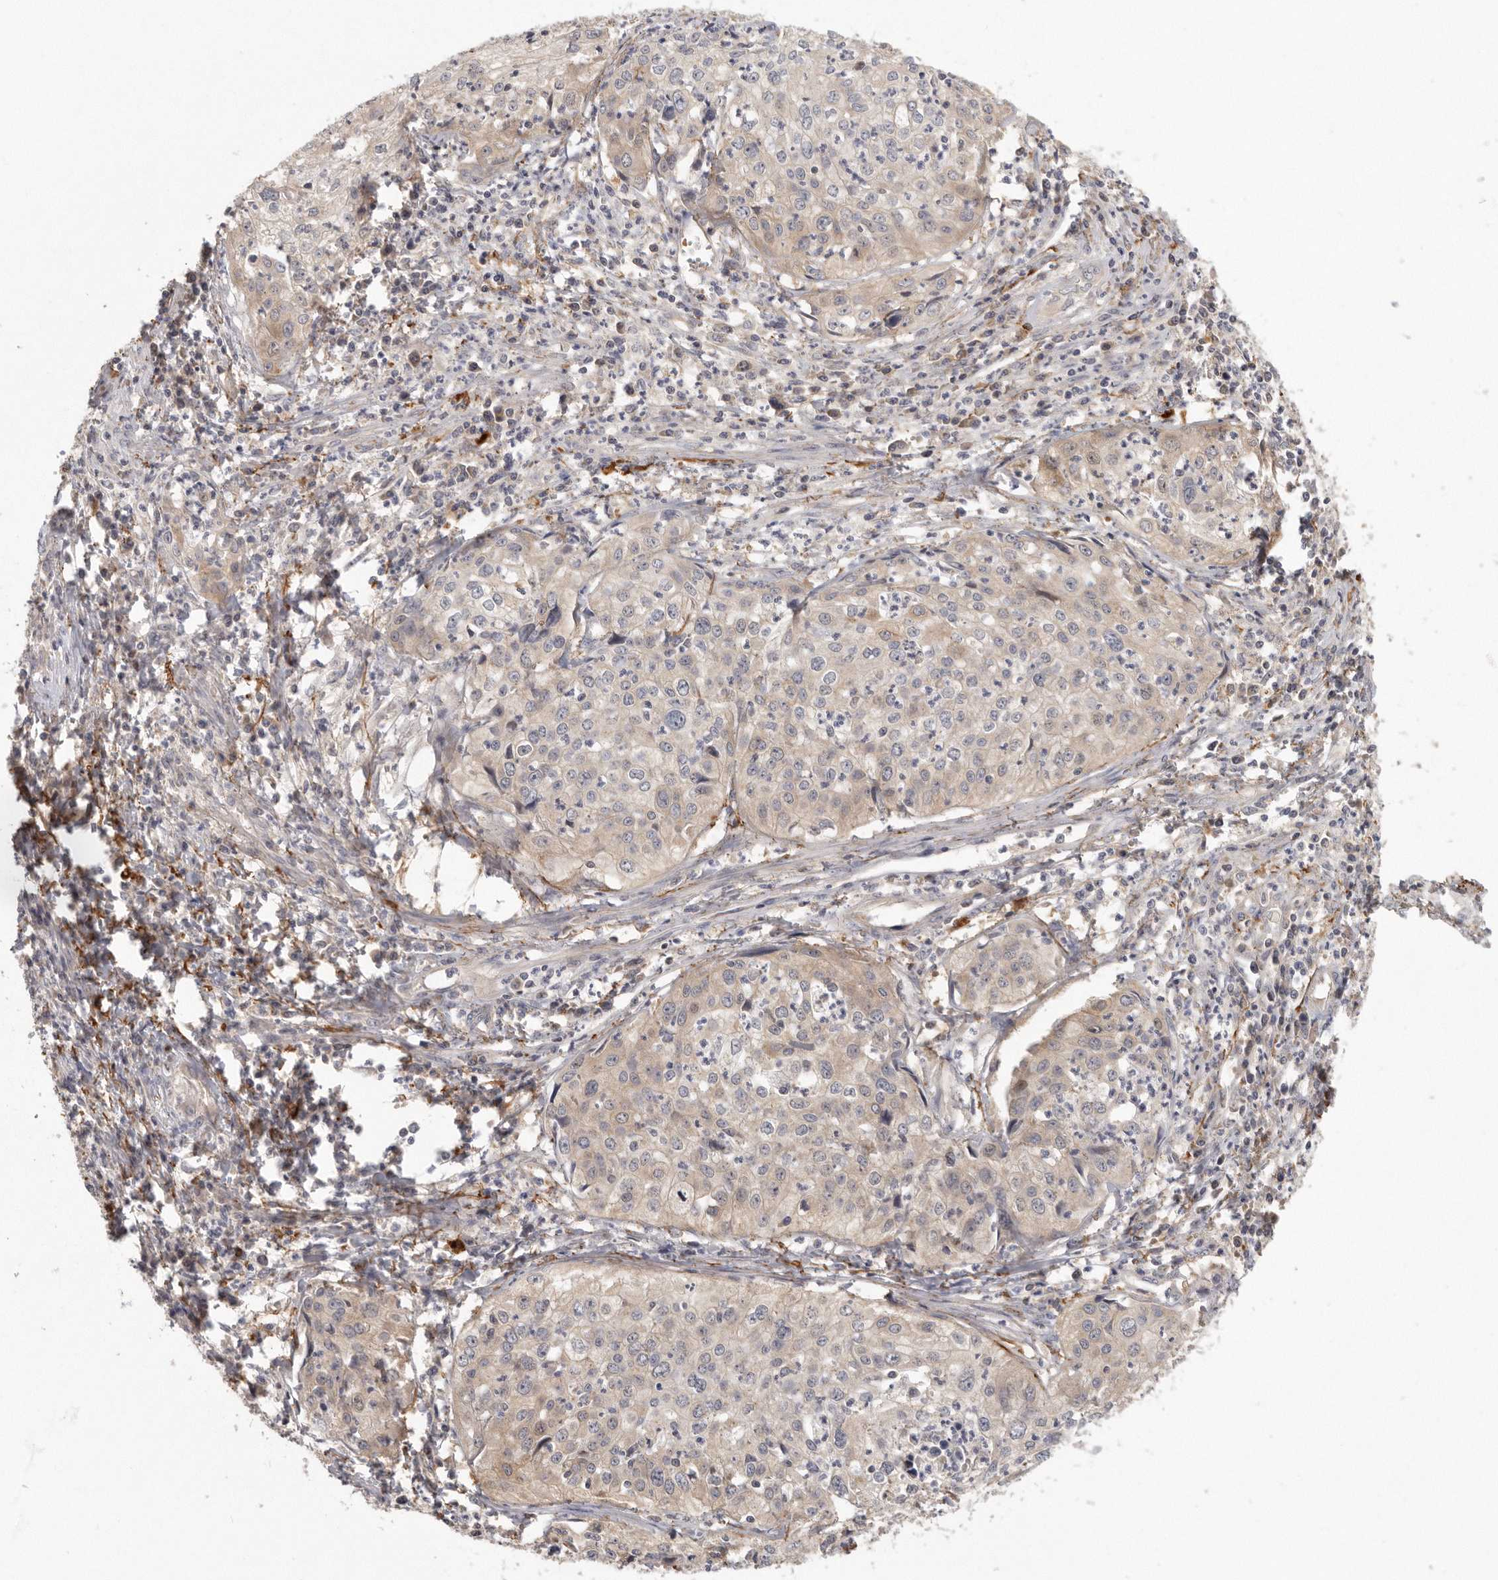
{"staining": {"intensity": "weak", "quantity": "25%-75%", "location": "cytoplasmic/membranous"}, "tissue": "cervical cancer", "cell_type": "Tumor cells", "image_type": "cancer", "snomed": [{"axis": "morphology", "description": "Squamous cell carcinoma, NOS"}, {"axis": "topography", "description": "Cervix"}], "caption": "Brown immunohistochemical staining in cervical cancer demonstrates weak cytoplasmic/membranous staining in approximately 25%-75% of tumor cells.", "gene": "CFAP298", "patient": {"sex": "female", "age": 31}}